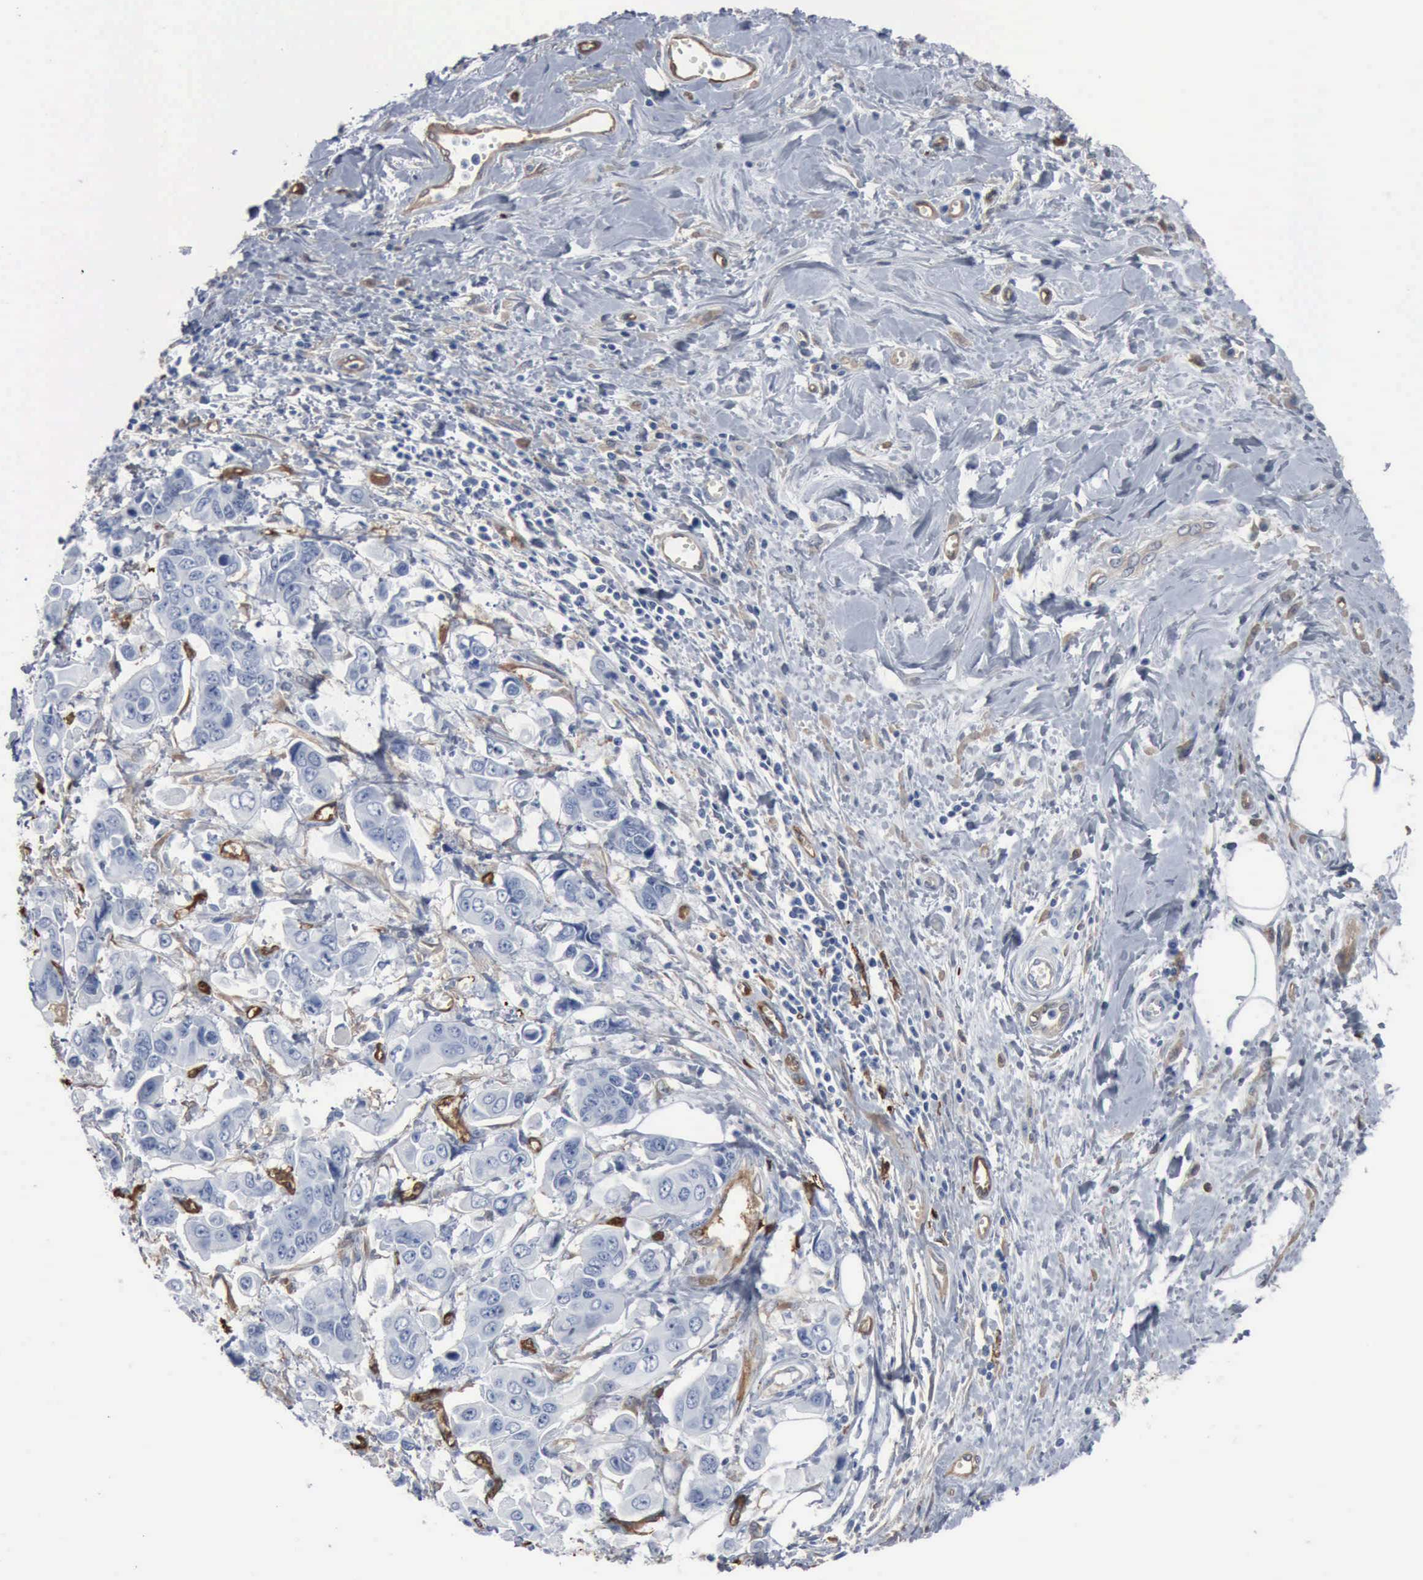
{"staining": {"intensity": "negative", "quantity": "none", "location": "none"}, "tissue": "stomach cancer", "cell_type": "Tumor cells", "image_type": "cancer", "snomed": [{"axis": "morphology", "description": "Adenocarcinoma, NOS"}, {"axis": "topography", "description": "Stomach, upper"}], "caption": "Immunohistochemistry photomicrograph of human stomach adenocarcinoma stained for a protein (brown), which reveals no staining in tumor cells.", "gene": "FSCN1", "patient": {"sex": "male", "age": 80}}